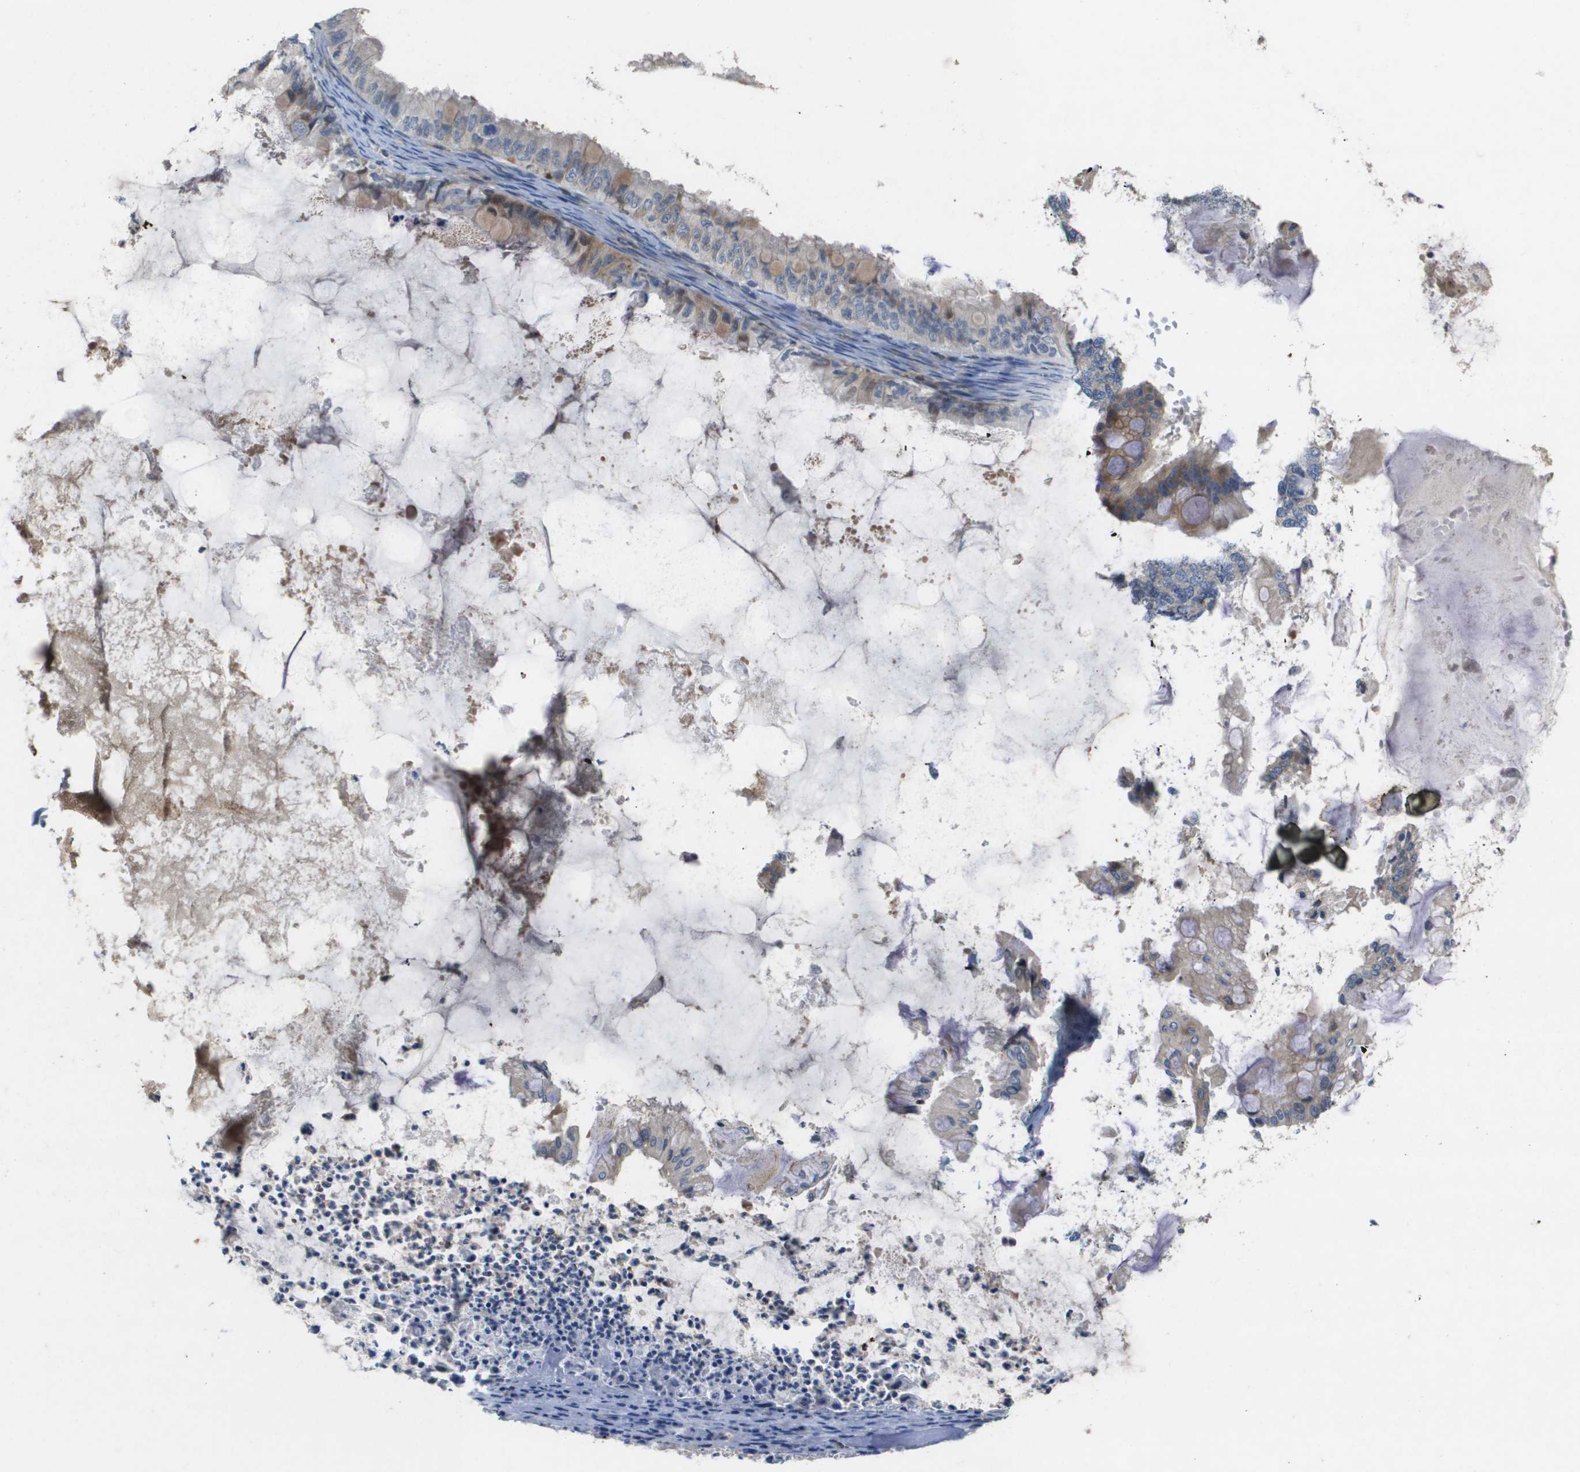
{"staining": {"intensity": "weak", "quantity": "25%-75%", "location": "cytoplasmic/membranous"}, "tissue": "ovarian cancer", "cell_type": "Tumor cells", "image_type": "cancer", "snomed": [{"axis": "morphology", "description": "Cystadenocarcinoma, mucinous, NOS"}, {"axis": "topography", "description": "Ovary"}], "caption": "Brown immunohistochemical staining in mucinous cystadenocarcinoma (ovarian) reveals weak cytoplasmic/membranous staining in approximately 25%-75% of tumor cells. (Stains: DAB in brown, nuclei in blue, Microscopy: brightfield microscopy at high magnification).", "gene": "SCN4B", "patient": {"sex": "female", "age": 80}}